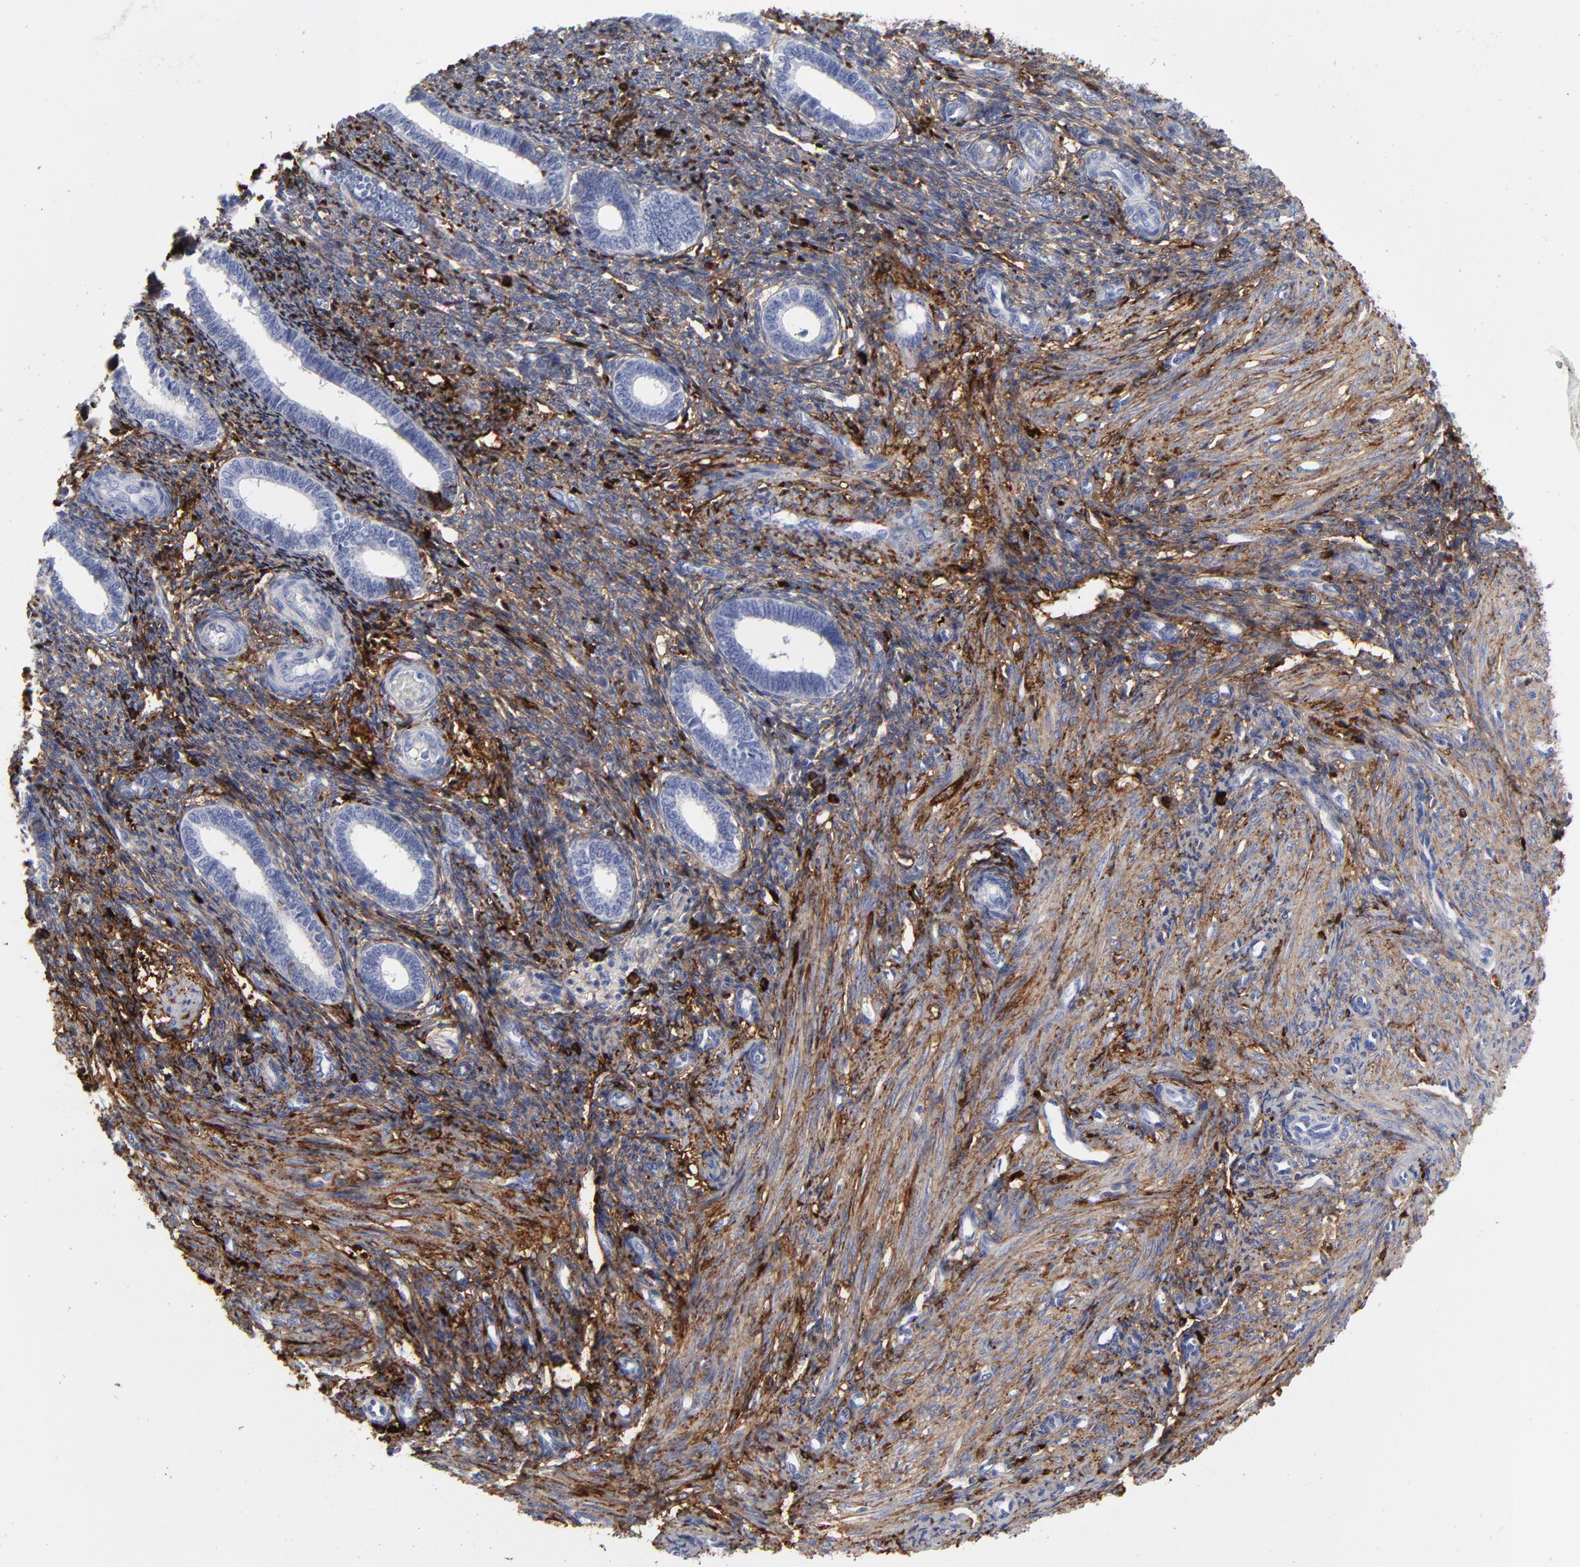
{"staining": {"intensity": "moderate", "quantity": "25%-75%", "location": "cytoplasmic/membranous,nuclear"}, "tissue": "endometrium", "cell_type": "Cells in endometrial stroma", "image_type": "normal", "snomed": [{"axis": "morphology", "description": "Normal tissue, NOS"}, {"axis": "topography", "description": "Endometrium"}], "caption": "The histopathology image reveals immunohistochemical staining of benign endometrium. There is moderate cytoplasmic/membranous,nuclear positivity is appreciated in about 25%-75% of cells in endometrial stroma.", "gene": "DCN", "patient": {"sex": "female", "age": 27}}